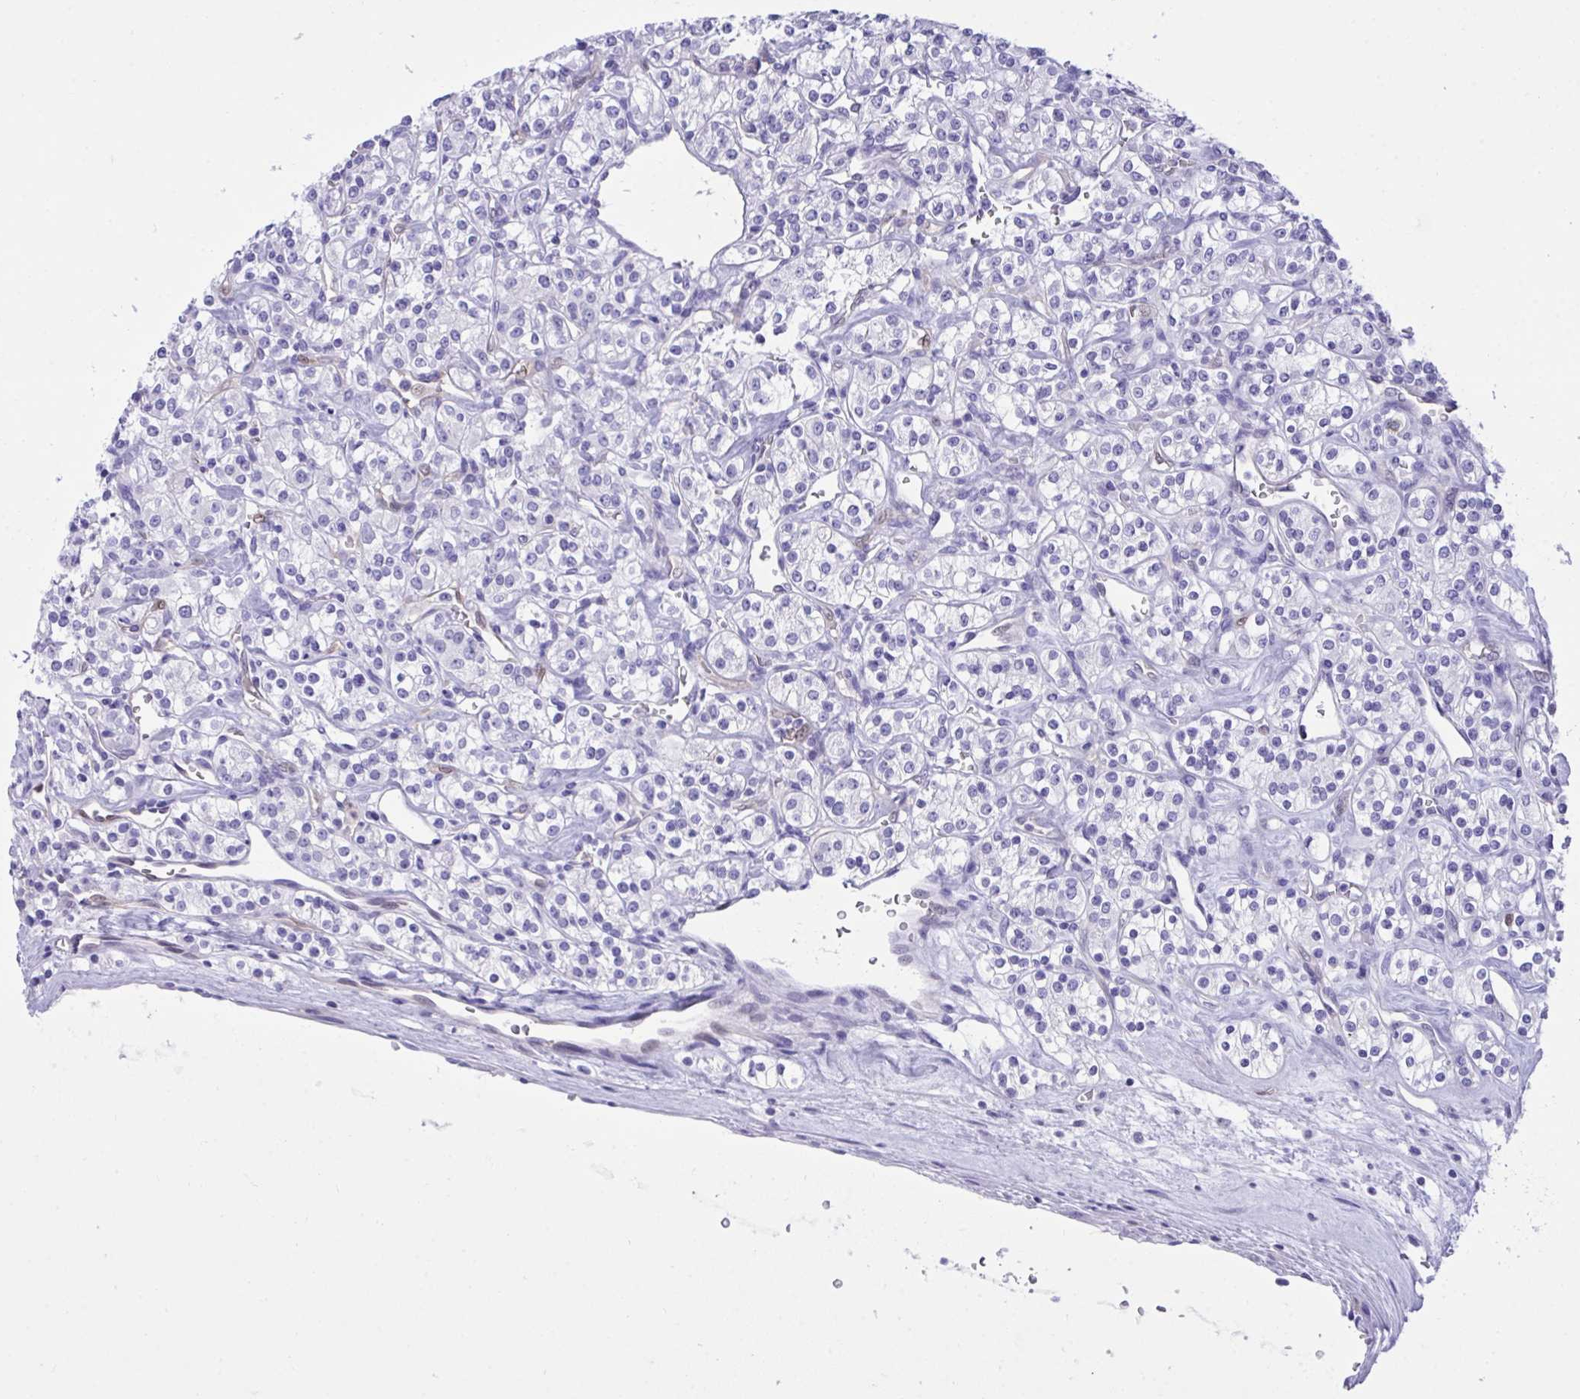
{"staining": {"intensity": "negative", "quantity": "none", "location": "none"}, "tissue": "renal cancer", "cell_type": "Tumor cells", "image_type": "cancer", "snomed": [{"axis": "morphology", "description": "Adenocarcinoma, NOS"}, {"axis": "topography", "description": "Kidney"}], "caption": "Immunohistochemistry histopathology image of neoplastic tissue: renal cancer stained with DAB (3,3'-diaminobenzidine) demonstrates no significant protein staining in tumor cells.", "gene": "PGM2L1", "patient": {"sex": "male", "age": 77}}